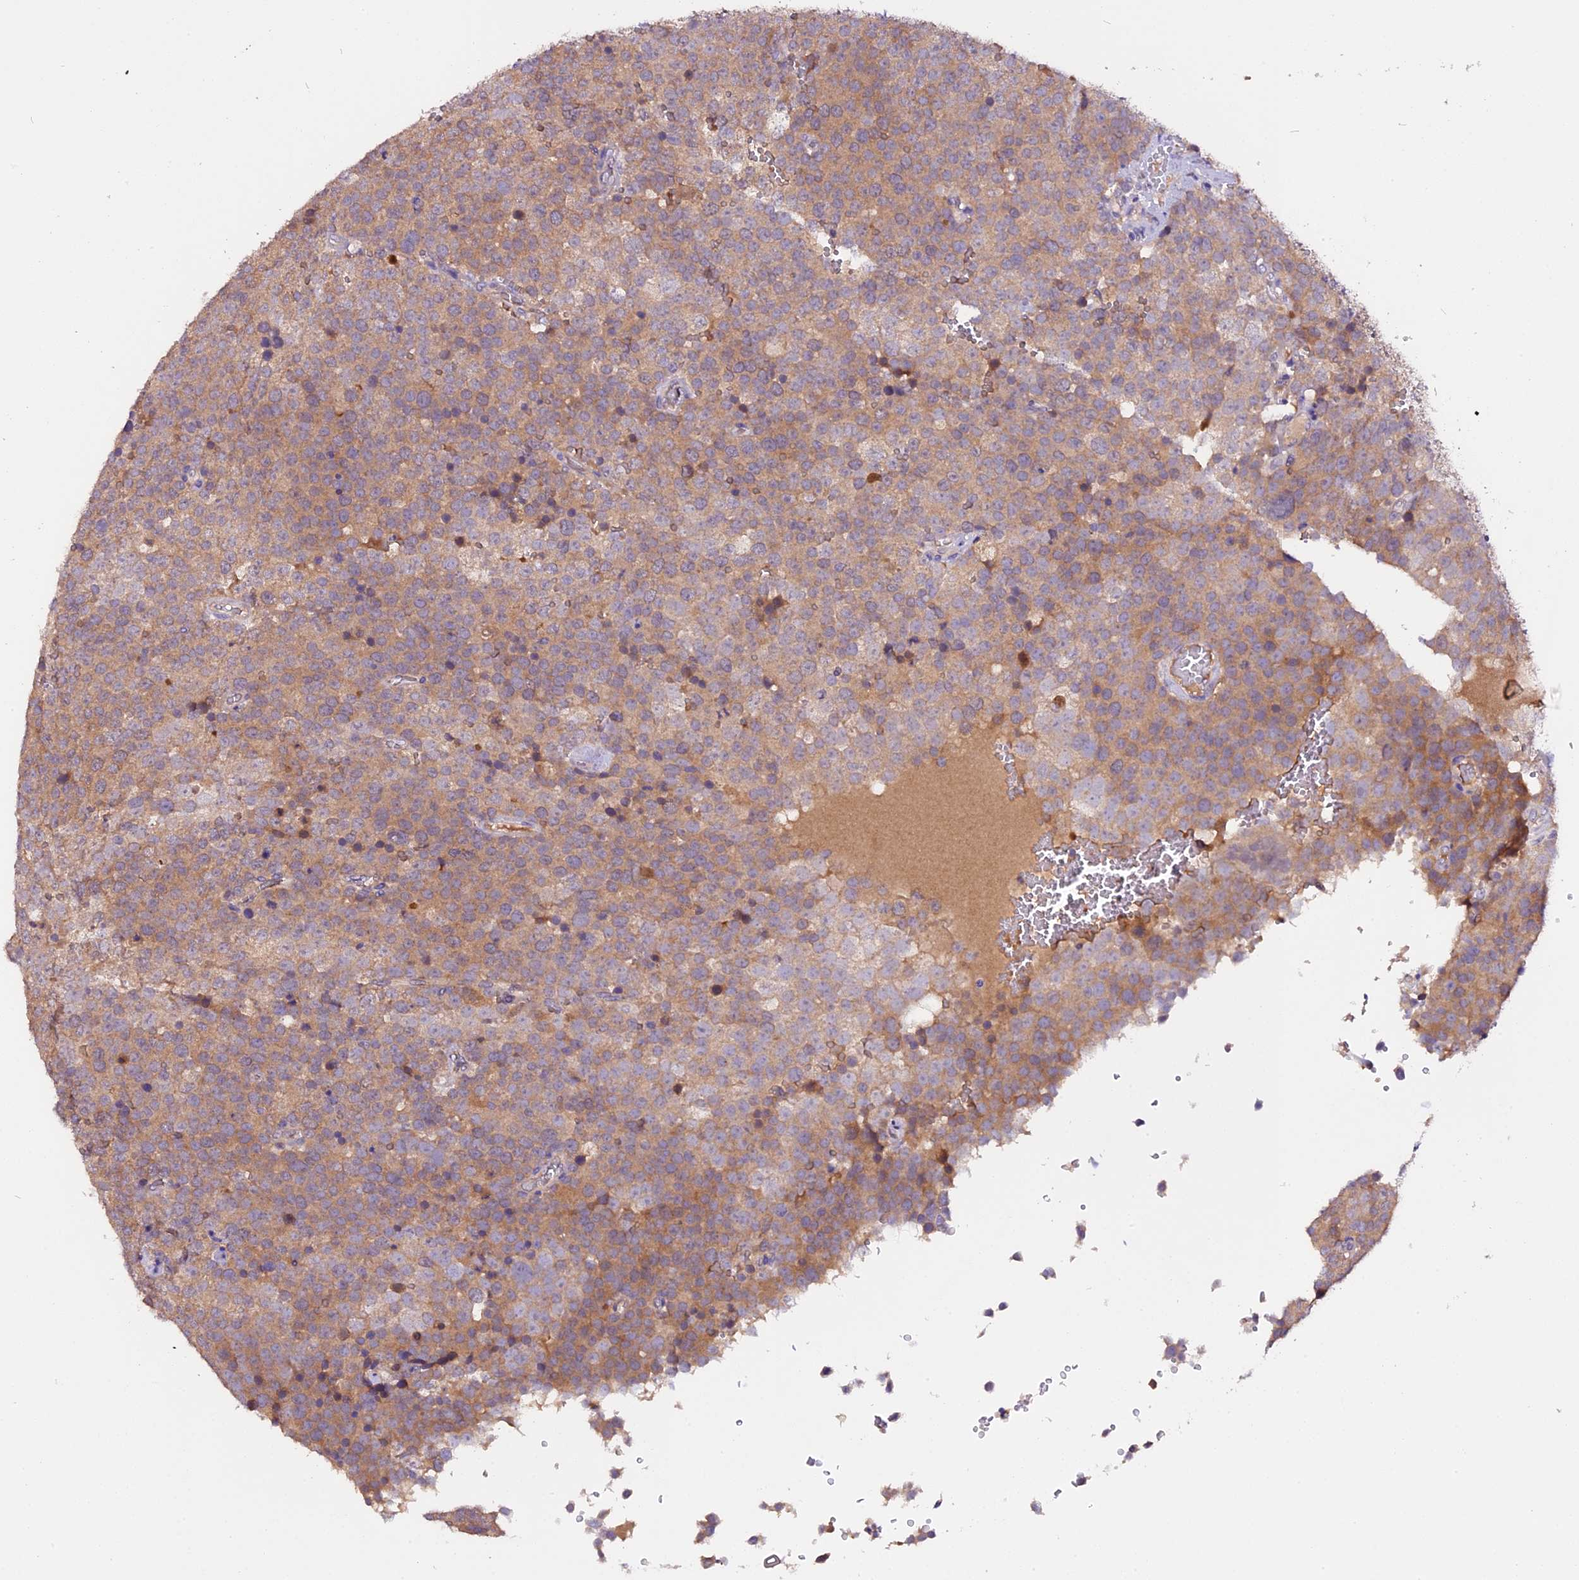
{"staining": {"intensity": "moderate", "quantity": ">75%", "location": "cytoplasmic/membranous"}, "tissue": "testis cancer", "cell_type": "Tumor cells", "image_type": "cancer", "snomed": [{"axis": "morphology", "description": "Seminoma, NOS"}, {"axis": "topography", "description": "Testis"}], "caption": "Moderate cytoplasmic/membranous protein expression is present in approximately >75% of tumor cells in testis cancer (seminoma). (IHC, brightfield microscopy, high magnification).", "gene": "C9orf40", "patient": {"sex": "male", "age": 71}}